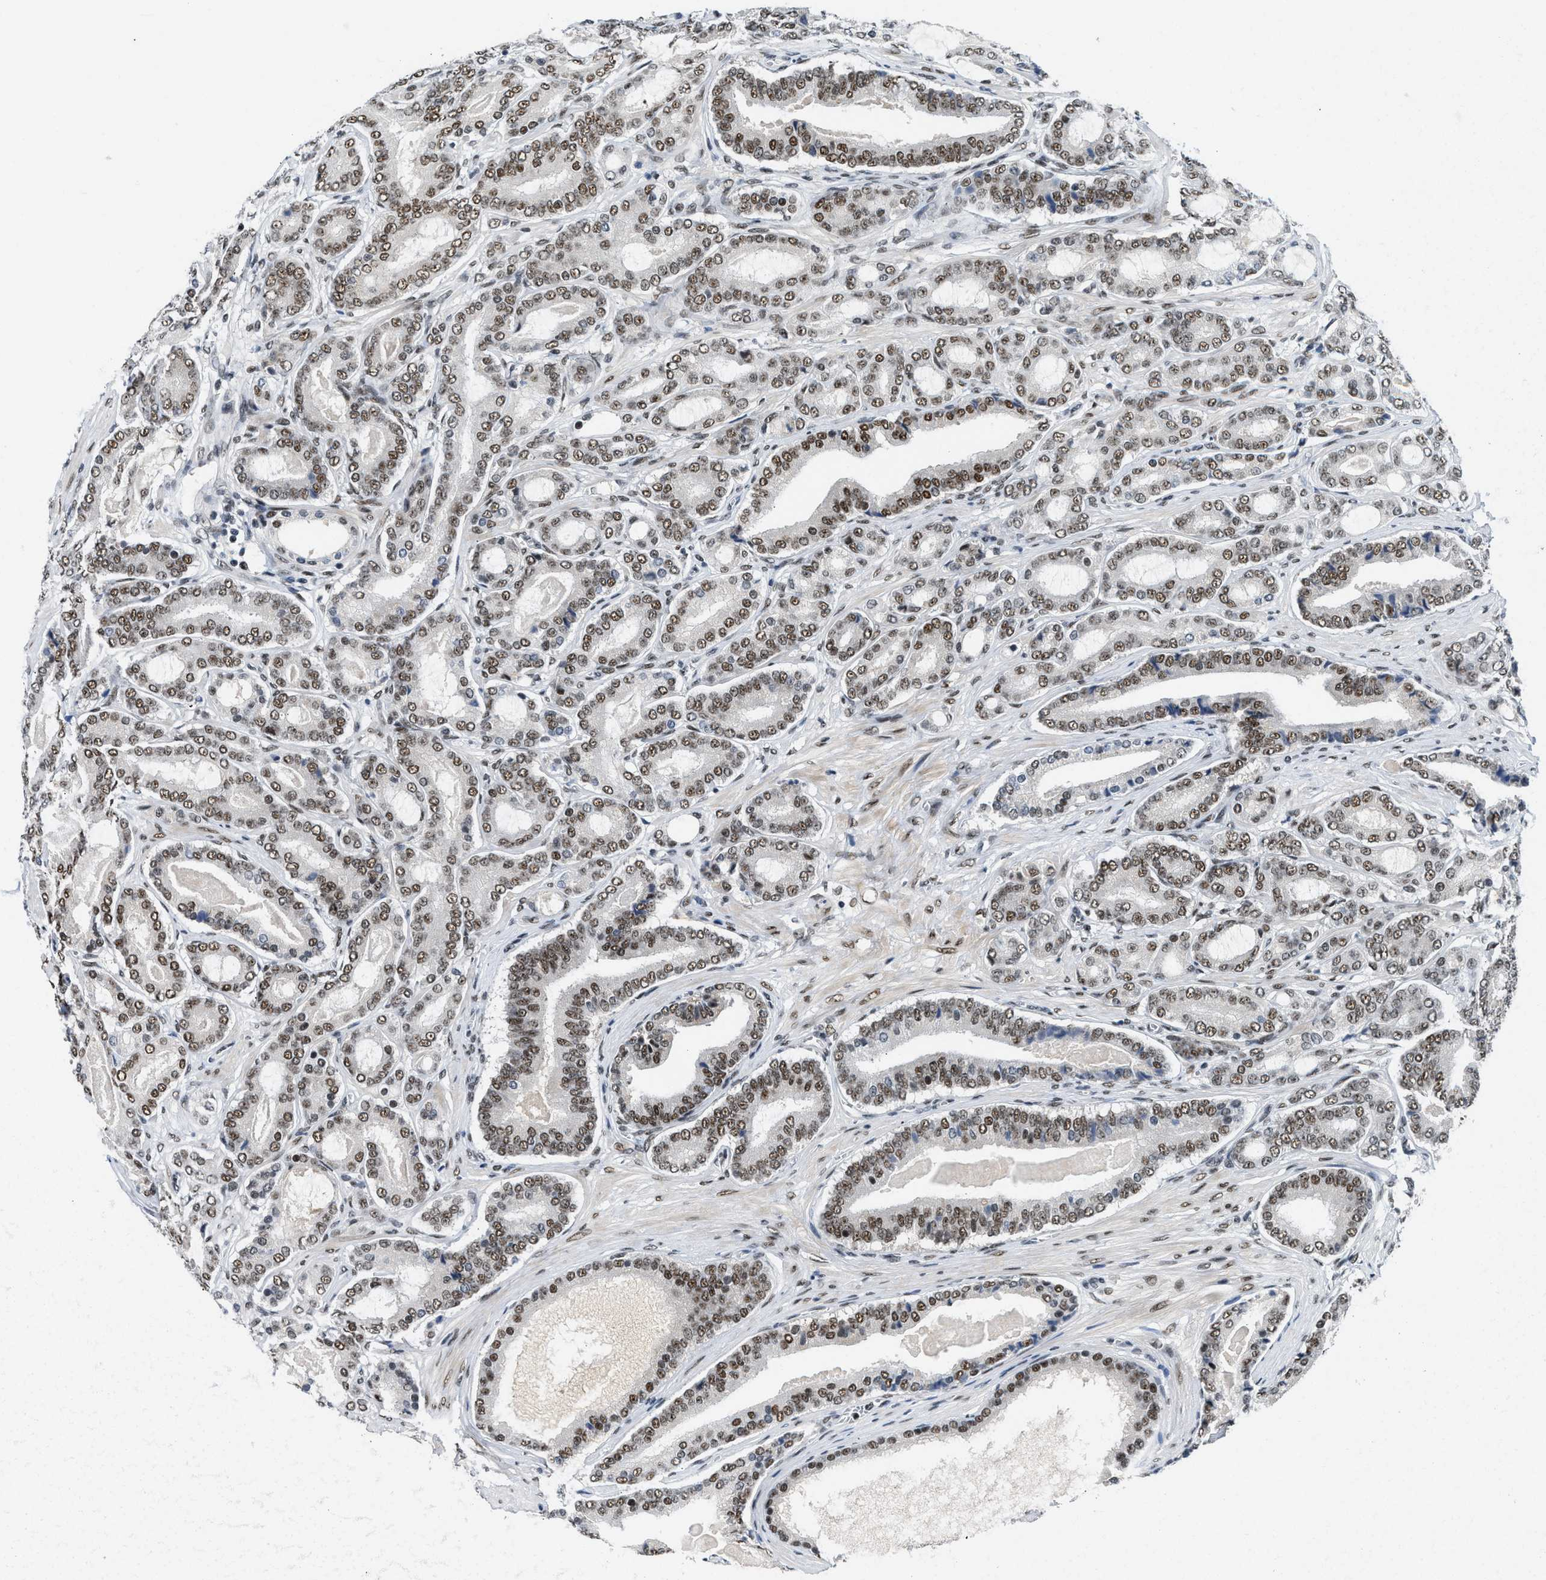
{"staining": {"intensity": "moderate", "quantity": ">75%", "location": "nuclear"}, "tissue": "prostate cancer", "cell_type": "Tumor cells", "image_type": "cancer", "snomed": [{"axis": "morphology", "description": "Adenocarcinoma, High grade"}, {"axis": "topography", "description": "Prostate"}], "caption": "DAB immunohistochemical staining of prostate cancer displays moderate nuclear protein positivity in about >75% of tumor cells.", "gene": "NCOA1", "patient": {"sex": "male", "age": 60}}